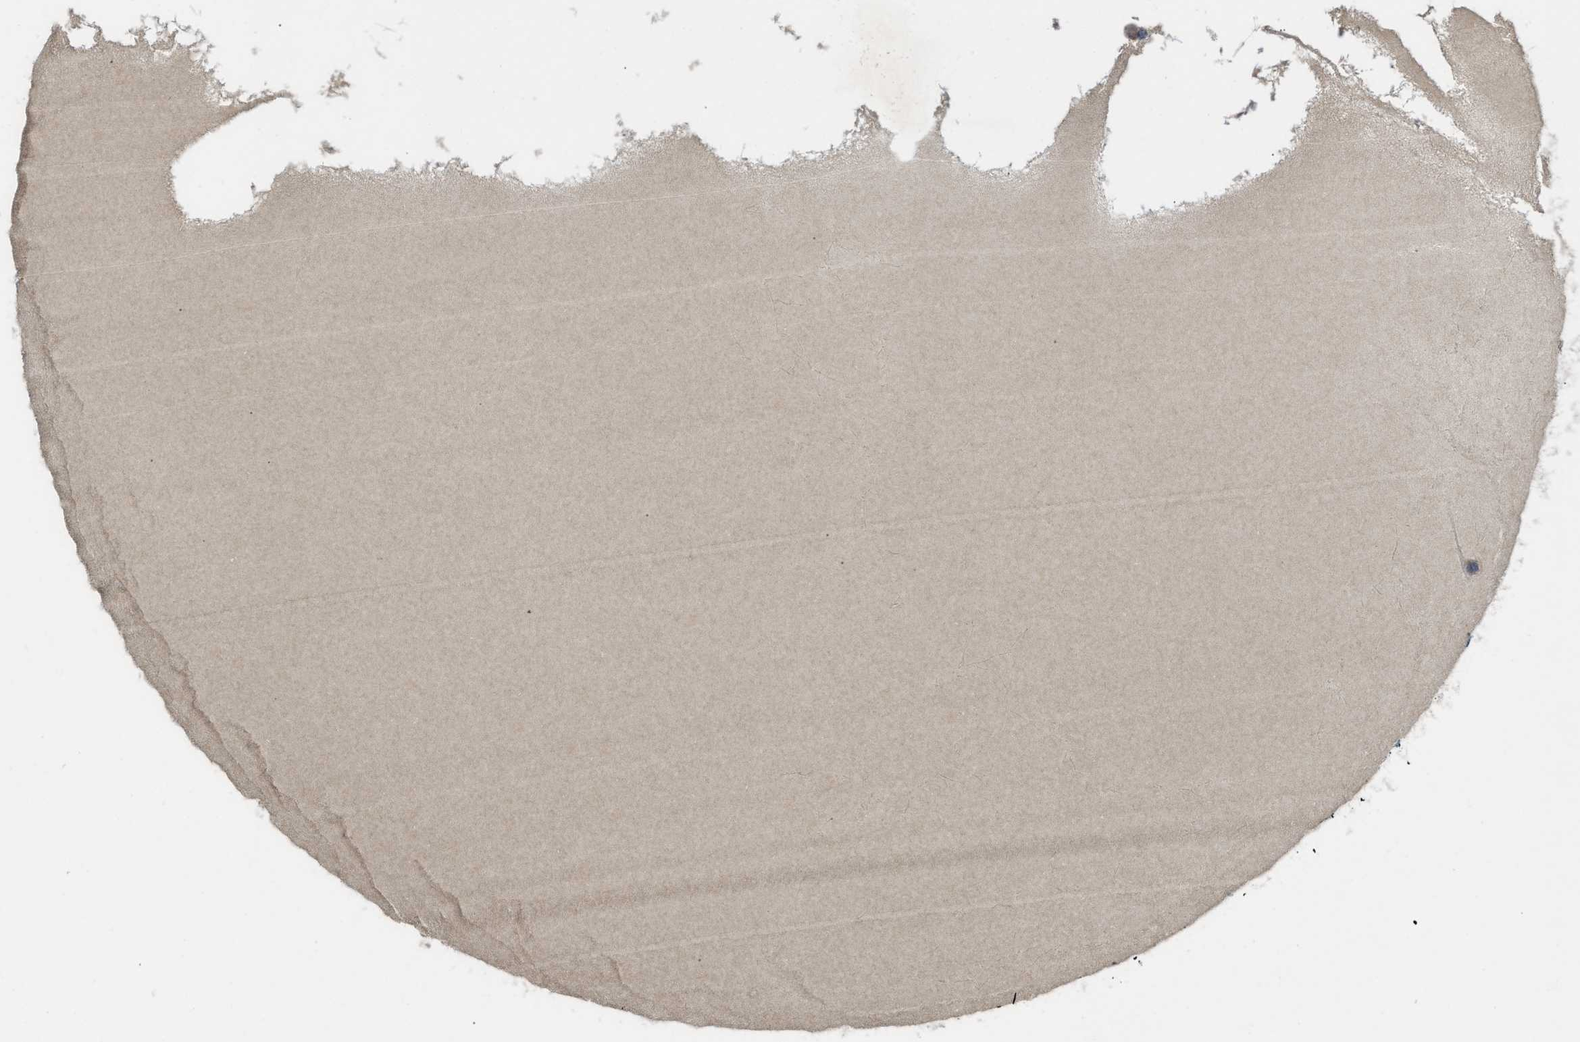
{"staining": {"intensity": "negative", "quantity": "none", "location": "none"}, "tissue": "testis cancer", "cell_type": "Tumor cells", "image_type": "cancer", "snomed": [{"axis": "morphology", "description": "Seminoma, NOS"}, {"axis": "topography", "description": "Testis"}], "caption": "A photomicrograph of human testis cancer (seminoma) is negative for staining in tumor cells.", "gene": "GGCX", "patient": {"sex": "male", "age": 71}}